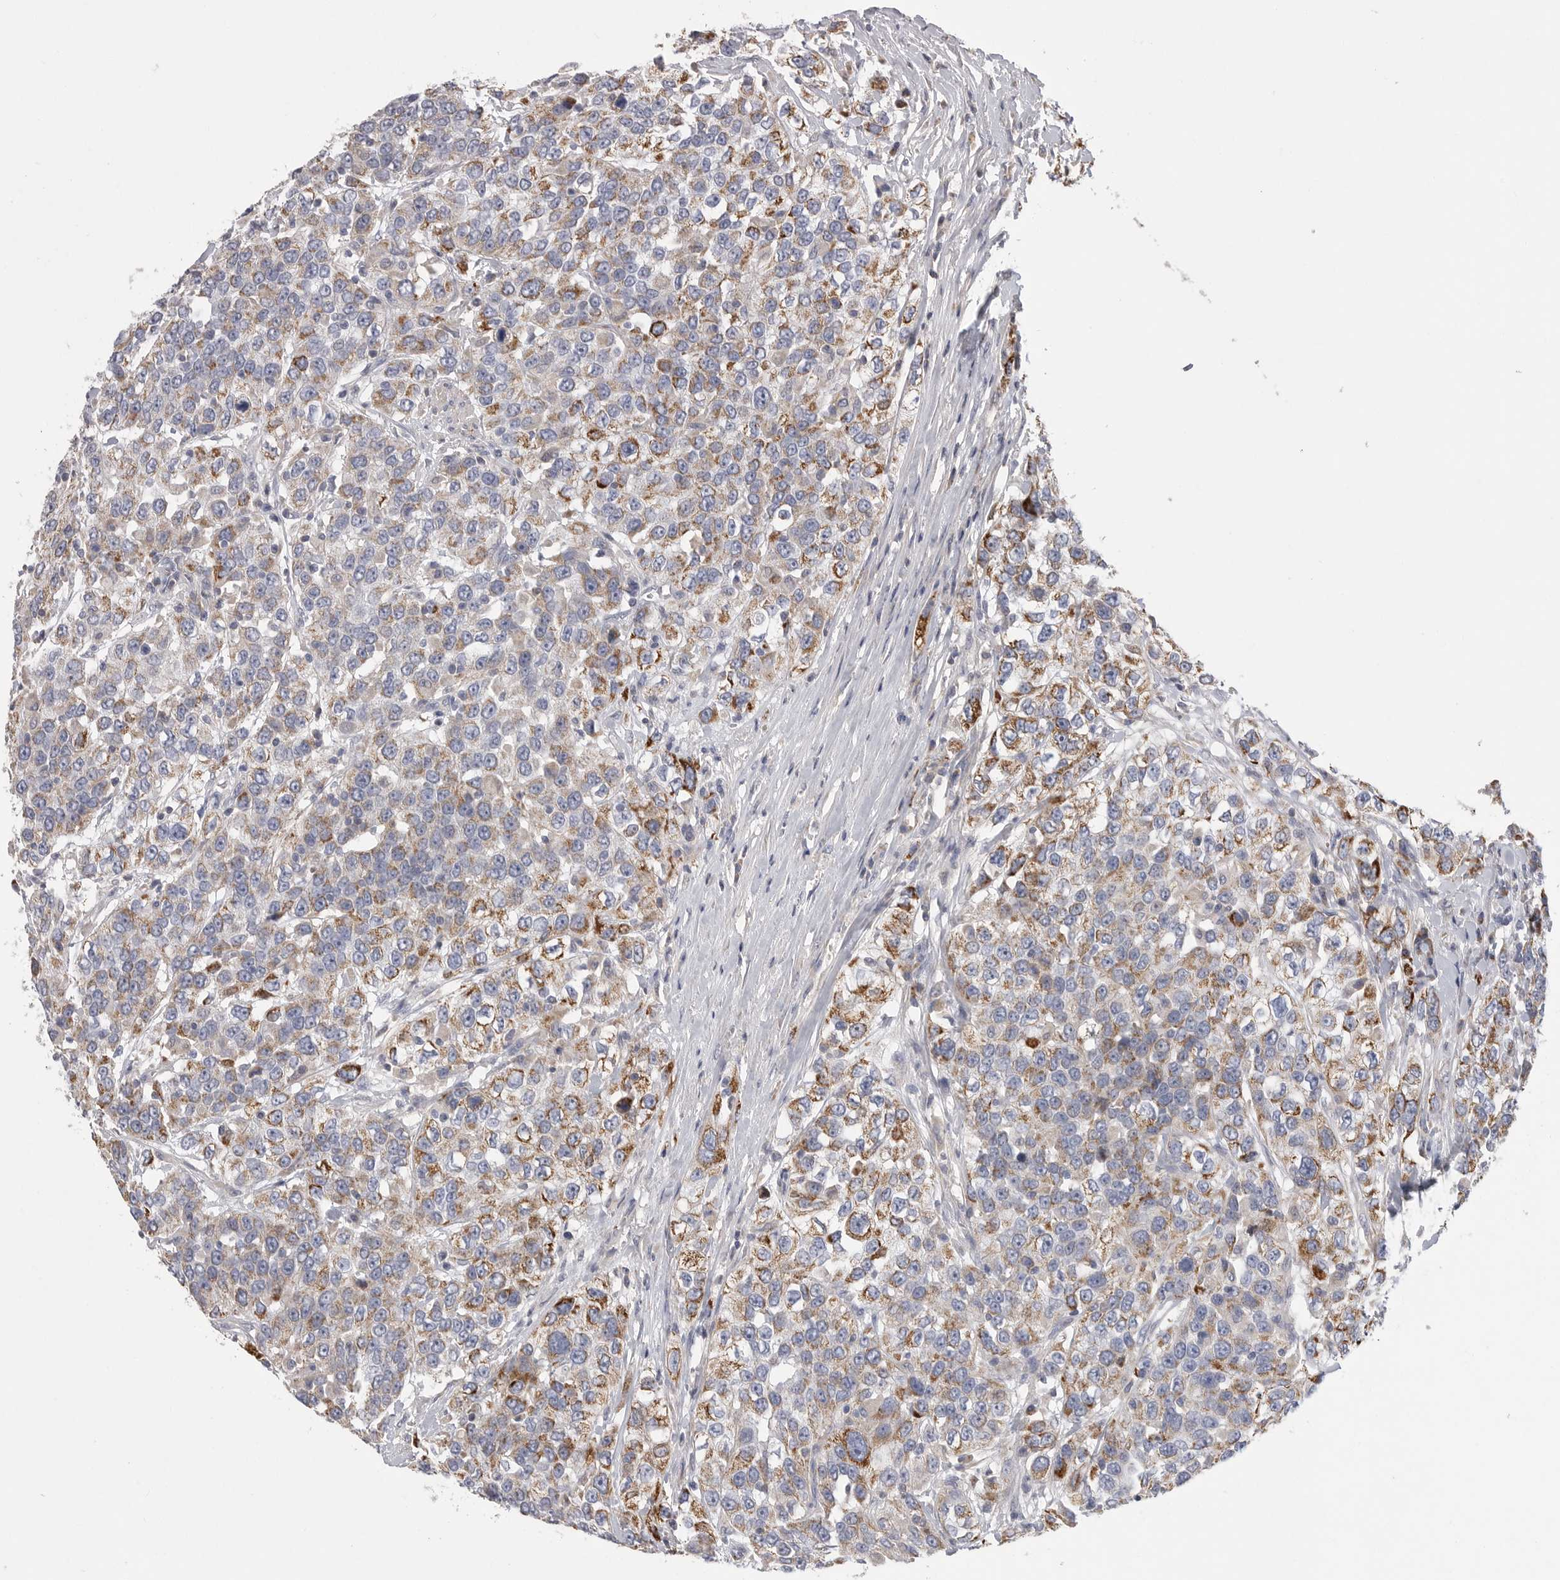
{"staining": {"intensity": "moderate", "quantity": ">75%", "location": "cytoplasmic/membranous"}, "tissue": "urothelial cancer", "cell_type": "Tumor cells", "image_type": "cancer", "snomed": [{"axis": "morphology", "description": "Urothelial carcinoma, High grade"}, {"axis": "topography", "description": "Urinary bladder"}], "caption": "This micrograph exhibits IHC staining of human urothelial cancer, with medium moderate cytoplasmic/membranous positivity in approximately >75% of tumor cells.", "gene": "SDC3", "patient": {"sex": "female", "age": 80}}